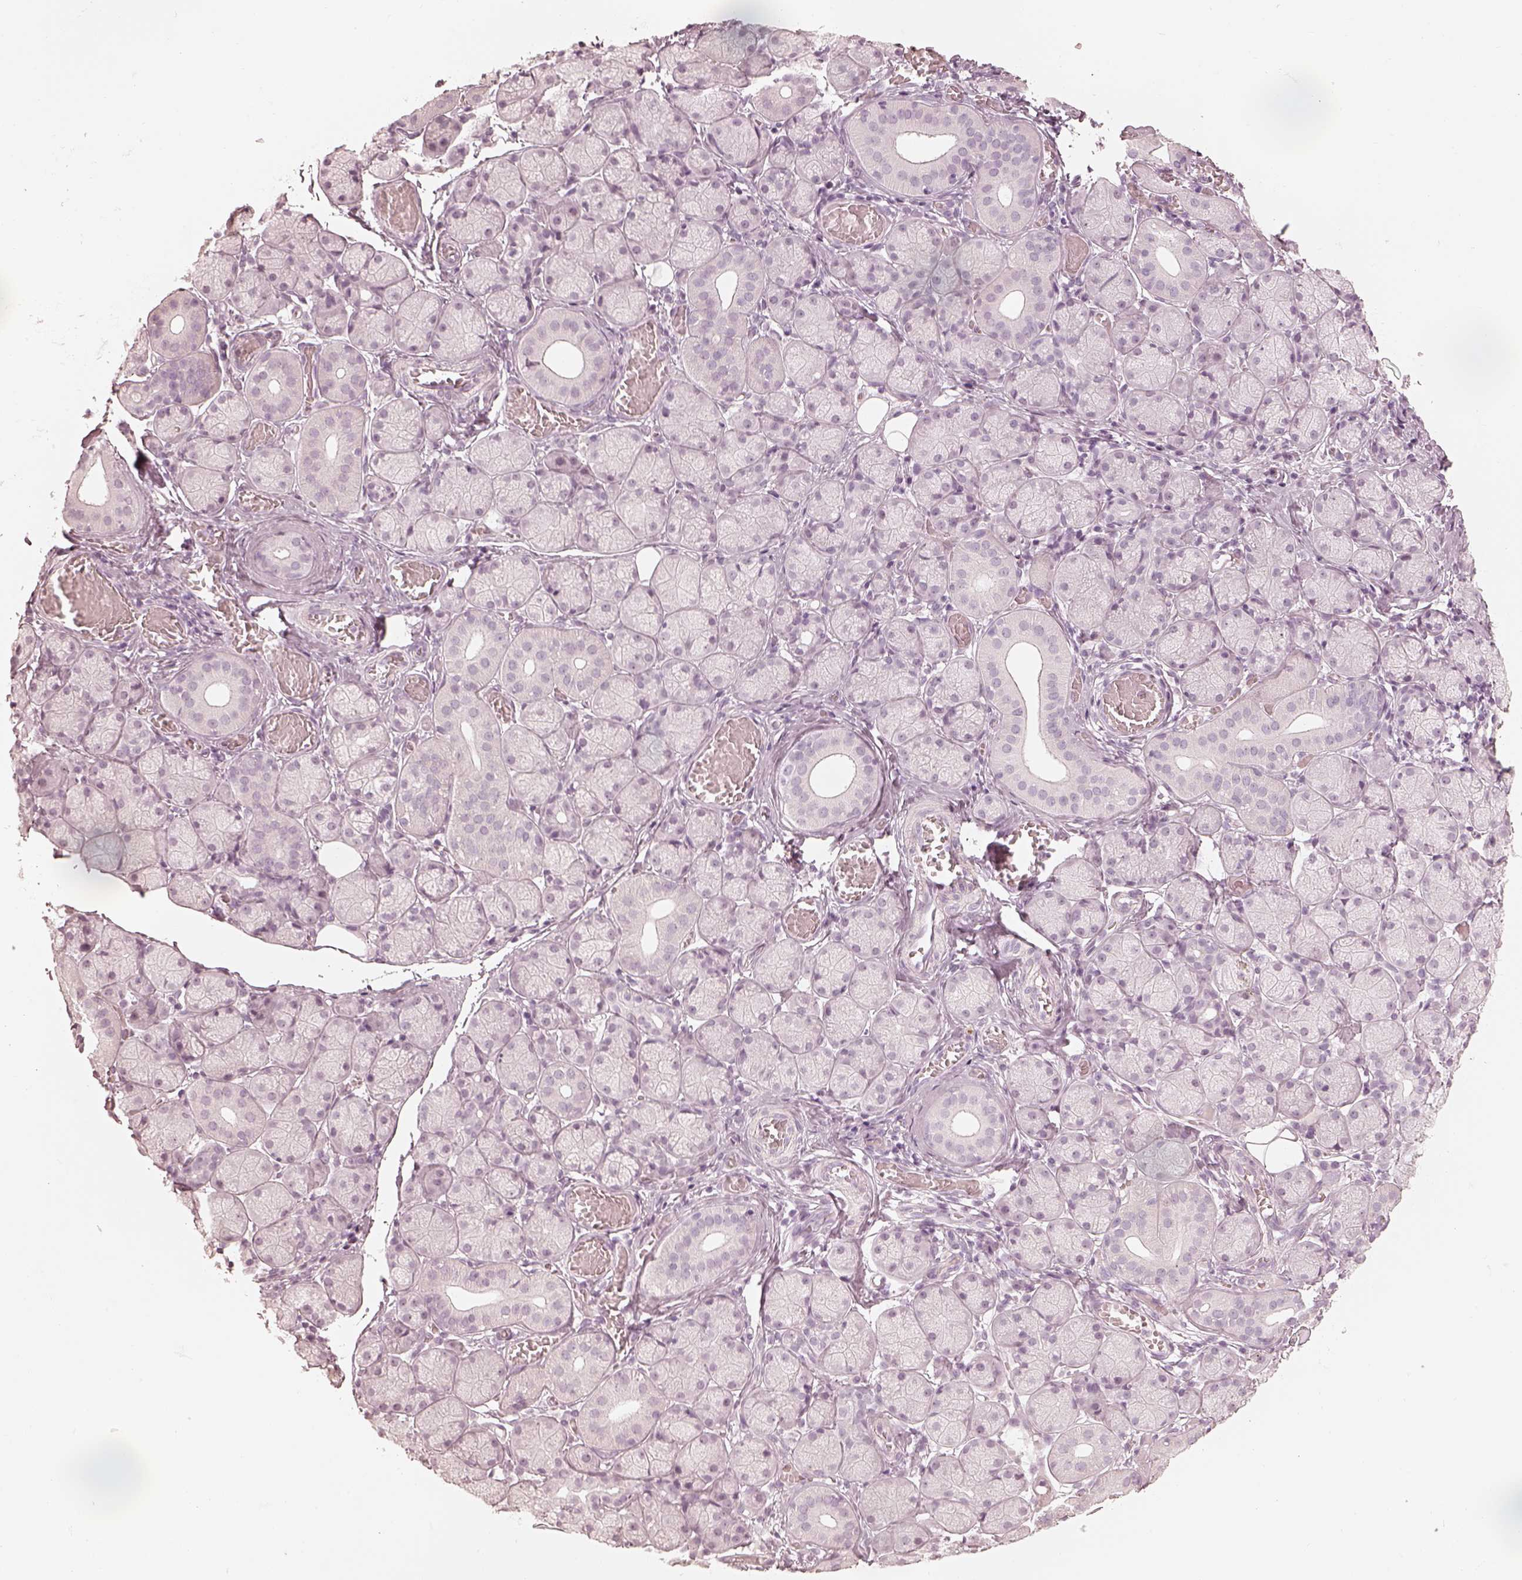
{"staining": {"intensity": "negative", "quantity": "none", "location": "none"}, "tissue": "salivary gland", "cell_type": "Glandular cells", "image_type": "normal", "snomed": [{"axis": "morphology", "description": "Normal tissue, NOS"}, {"axis": "topography", "description": "Salivary gland"}, {"axis": "topography", "description": "Peripheral nerve tissue"}], "caption": "The histopathology image demonstrates no staining of glandular cells in benign salivary gland. Brightfield microscopy of immunohistochemistry stained with DAB (brown) and hematoxylin (blue), captured at high magnification.", "gene": "CALR3", "patient": {"sex": "female", "age": 24}}